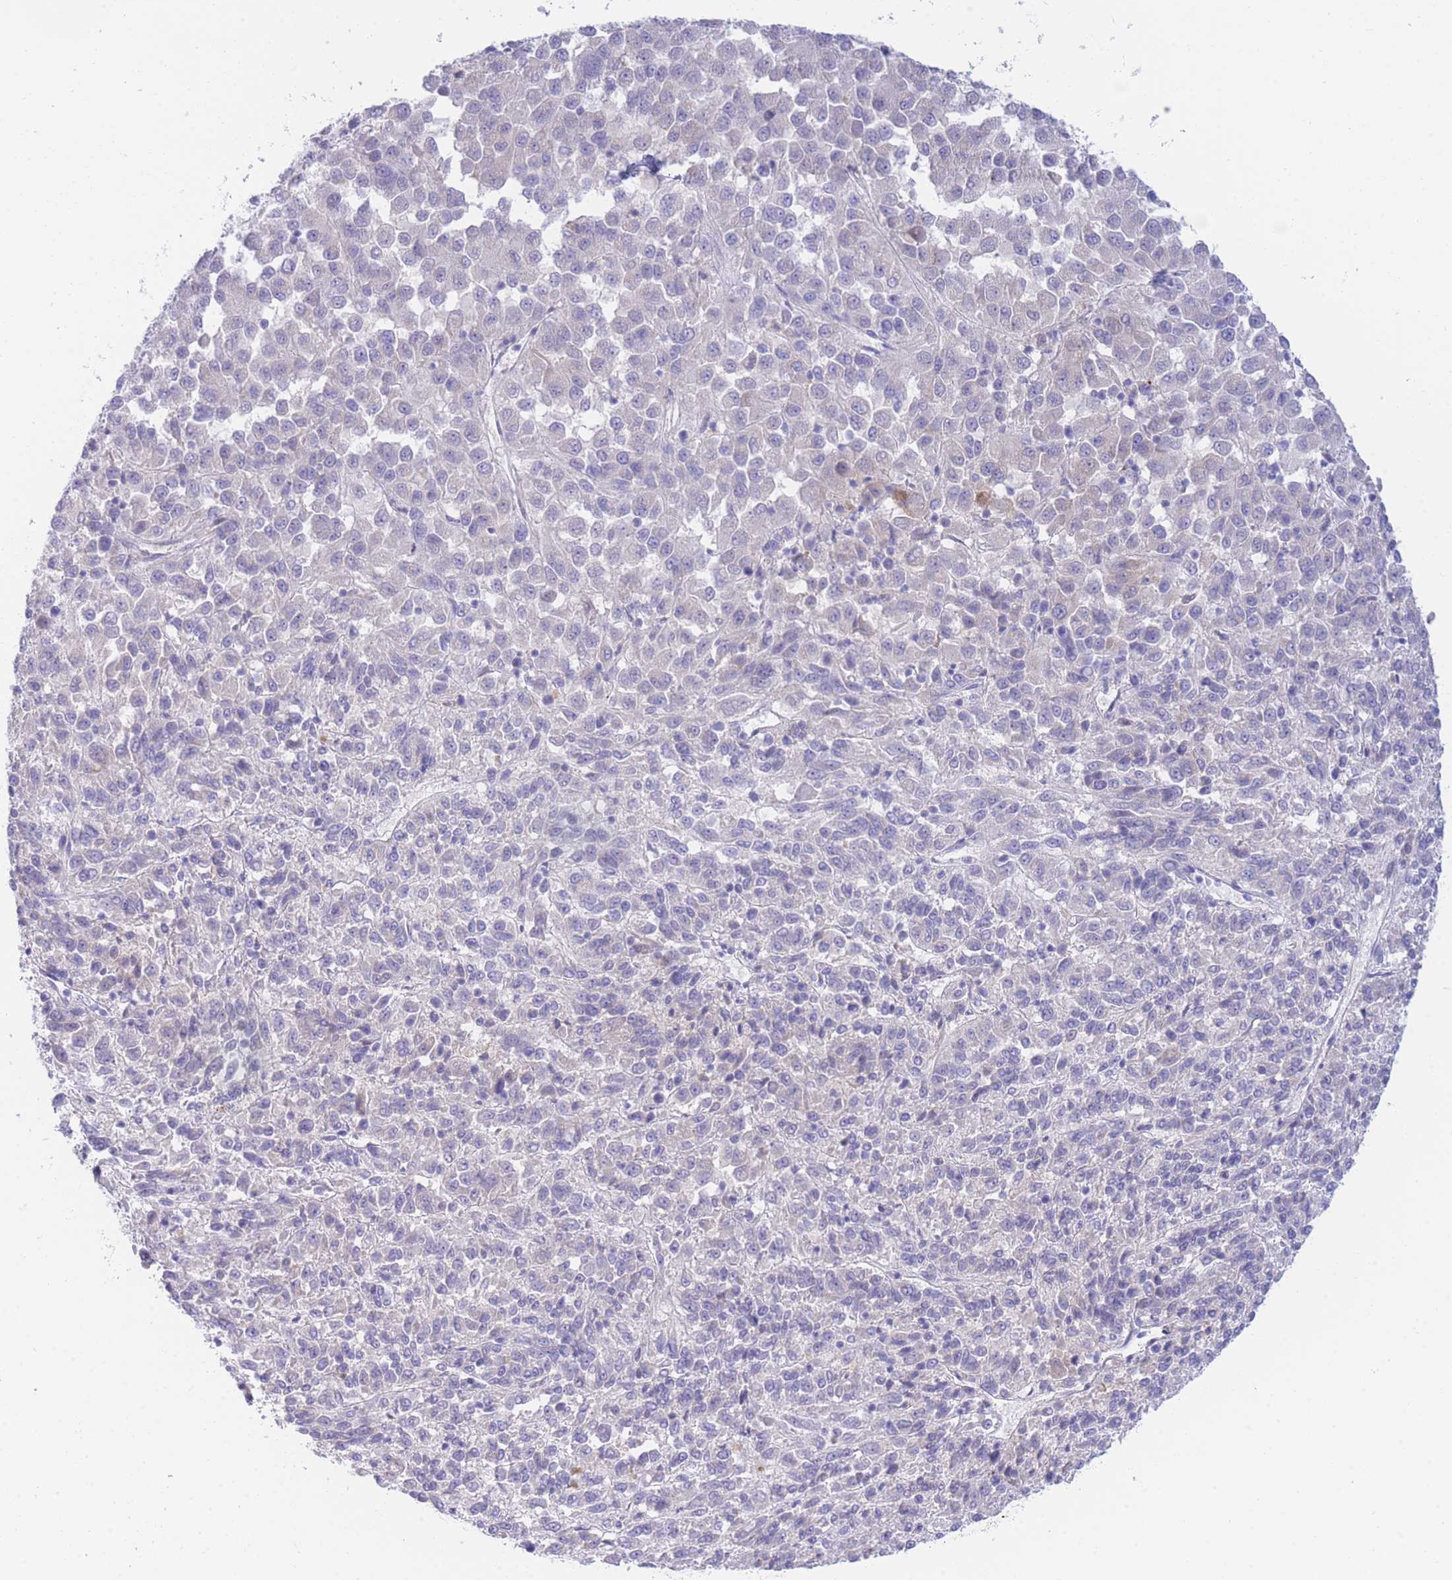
{"staining": {"intensity": "negative", "quantity": "none", "location": "none"}, "tissue": "melanoma", "cell_type": "Tumor cells", "image_type": "cancer", "snomed": [{"axis": "morphology", "description": "Malignant melanoma, Metastatic site"}, {"axis": "topography", "description": "Lung"}], "caption": "High power microscopy image of an IHC histopathology image of malignant melanoma (metastatic site), revealing no significant expression in tumor cells.", "gene": "PCDHB3", "patient": {"sex": "male", "age": 64}}